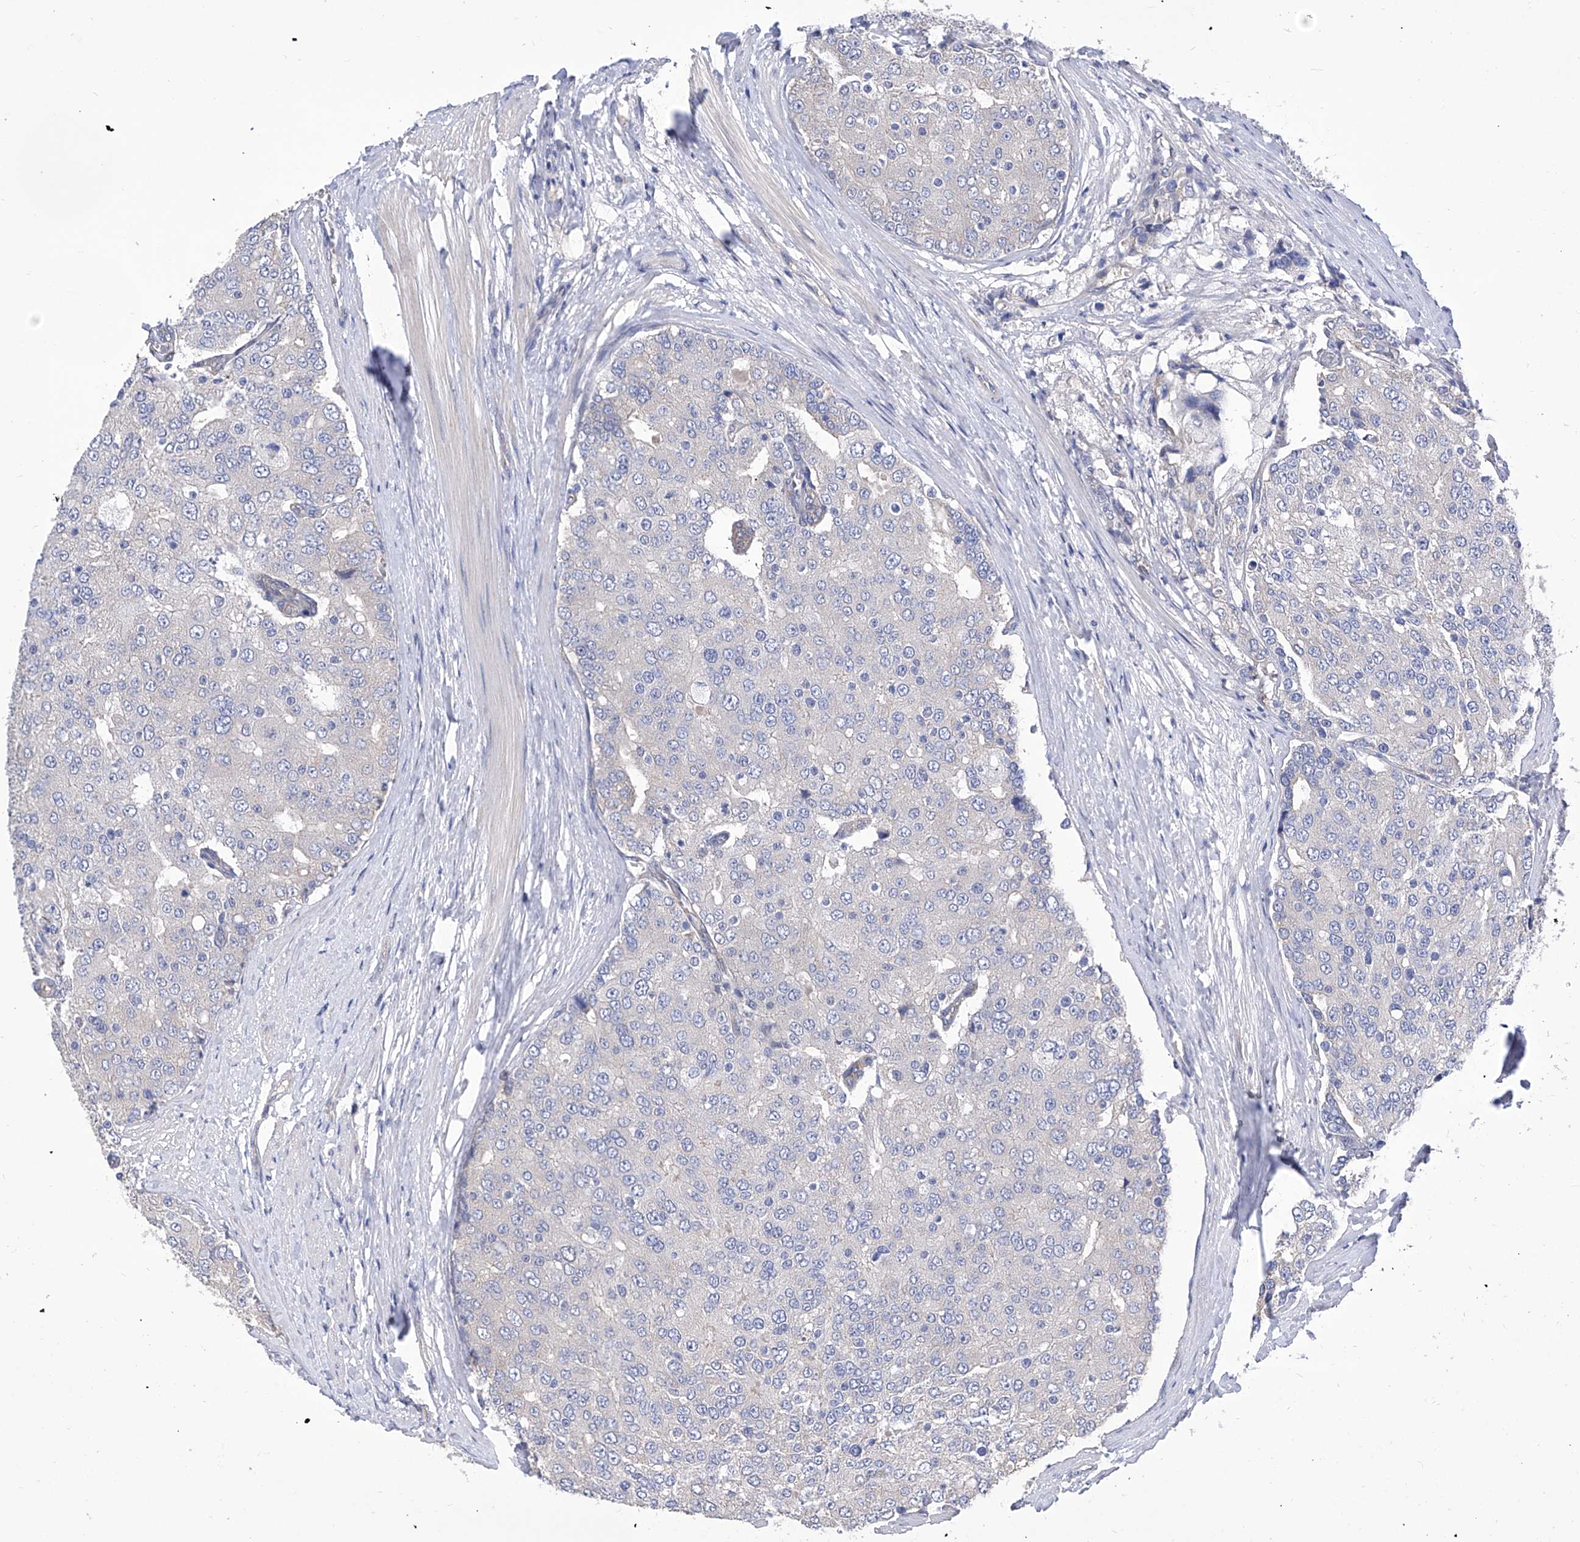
{"staining": {"intensity": "negative", "quantity": "none", "location": "none"}, "tissue": "prostate cancer", "cell_type": "Tumor cells", "image_type": "cancer", "snomed": [{"axis": "morphology", "description": "Adenocarcinoma, High grade"}, {"axis": "topography", "description": "Prostate"}], "caption": "High magnification brightfield microscopy of prostate cancer (high-grade adenocarcinoma) stained with DAB (brown) and counterstained with hematoxylin (blue): tumor cells show no significant expression.", "gene": "TJAP1", "patient": {"sex": "male", "age": 50}}